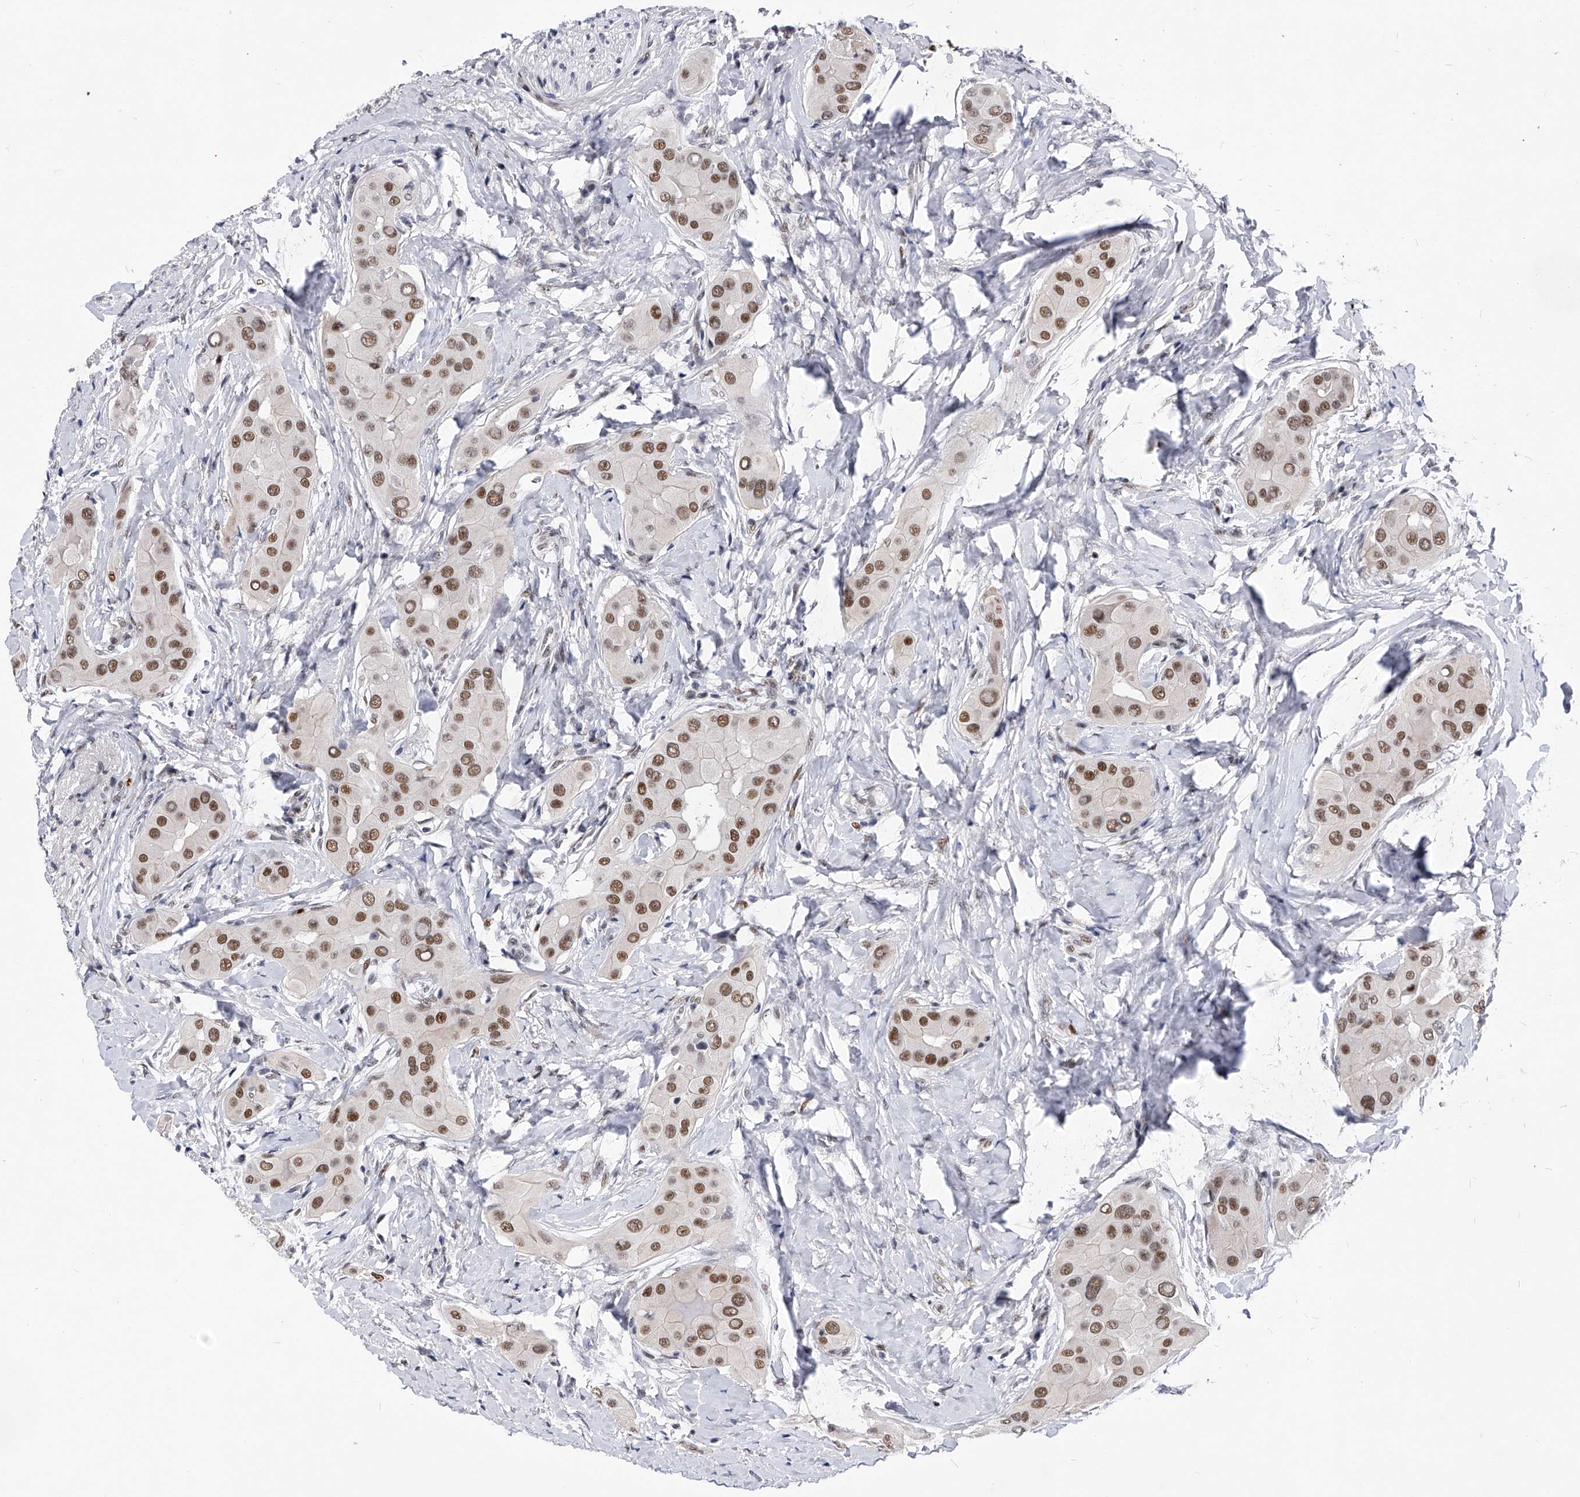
{"staining": {"intensity": "moderate", "quantity": ">75%", "location": "nuclear"}, "tissue": "thyroid cancer", "cell_type": "Tumor cells", "image_type": "cancer", "snomed": [{"axis": "morphology", "description": "Papillary adenocarcinoma, NOS"}, {"axis": "topography", "description": "Thyroid gland"}], "caption": "Human papillary adenocarcinoma (thyroid) stained with a brown dye demonstrates moderate nuclear positive staining in about >75% of tumor cells.", "gene": "TESK2", "patient": {"sex": "male", "age": 33}}